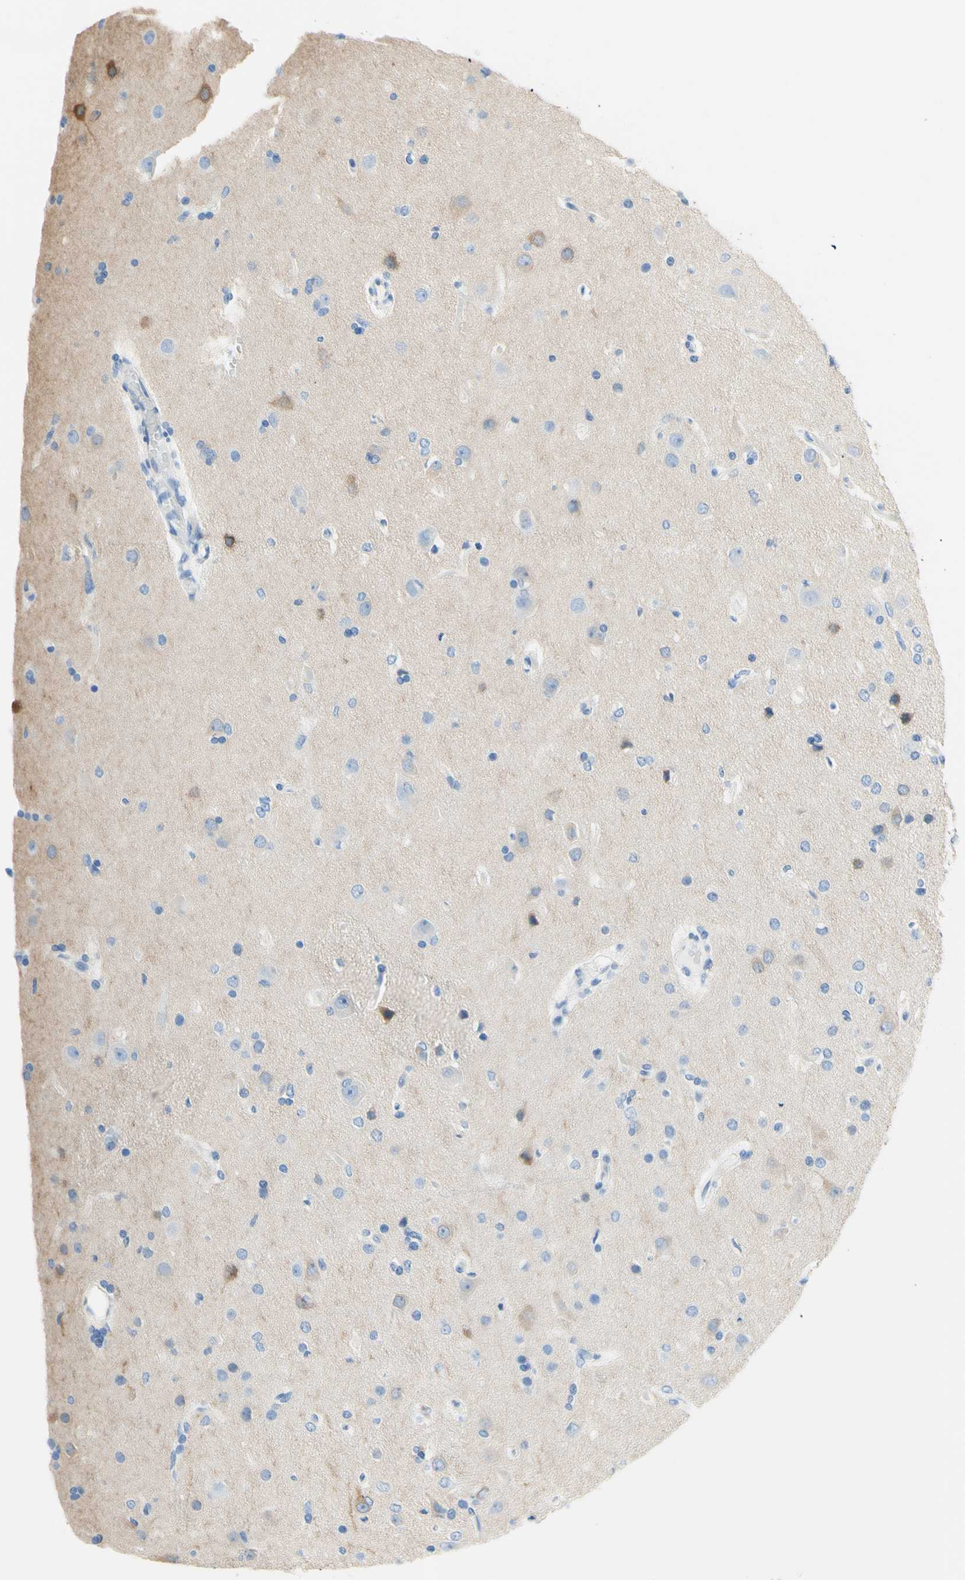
{"staining": {"intensity": "weak", "quantity": "<25%", "location": "cytoplasmic/membranous"}, "tissue": "glioma", "cell_type": "Tumor cells", "image_type": "cancer", "snomed": [{"axis": "morphology", "description": "Glioma, malignant, High grade"}, {"axis": "topography", "description": "Brain"}], "caption": "This is an immunohistochemistry (IHC) micrograph of human glioma. There is no positivity in tumor cells.", "gene": "HPCA", "patient": {"sex": "female", "age": 59}}